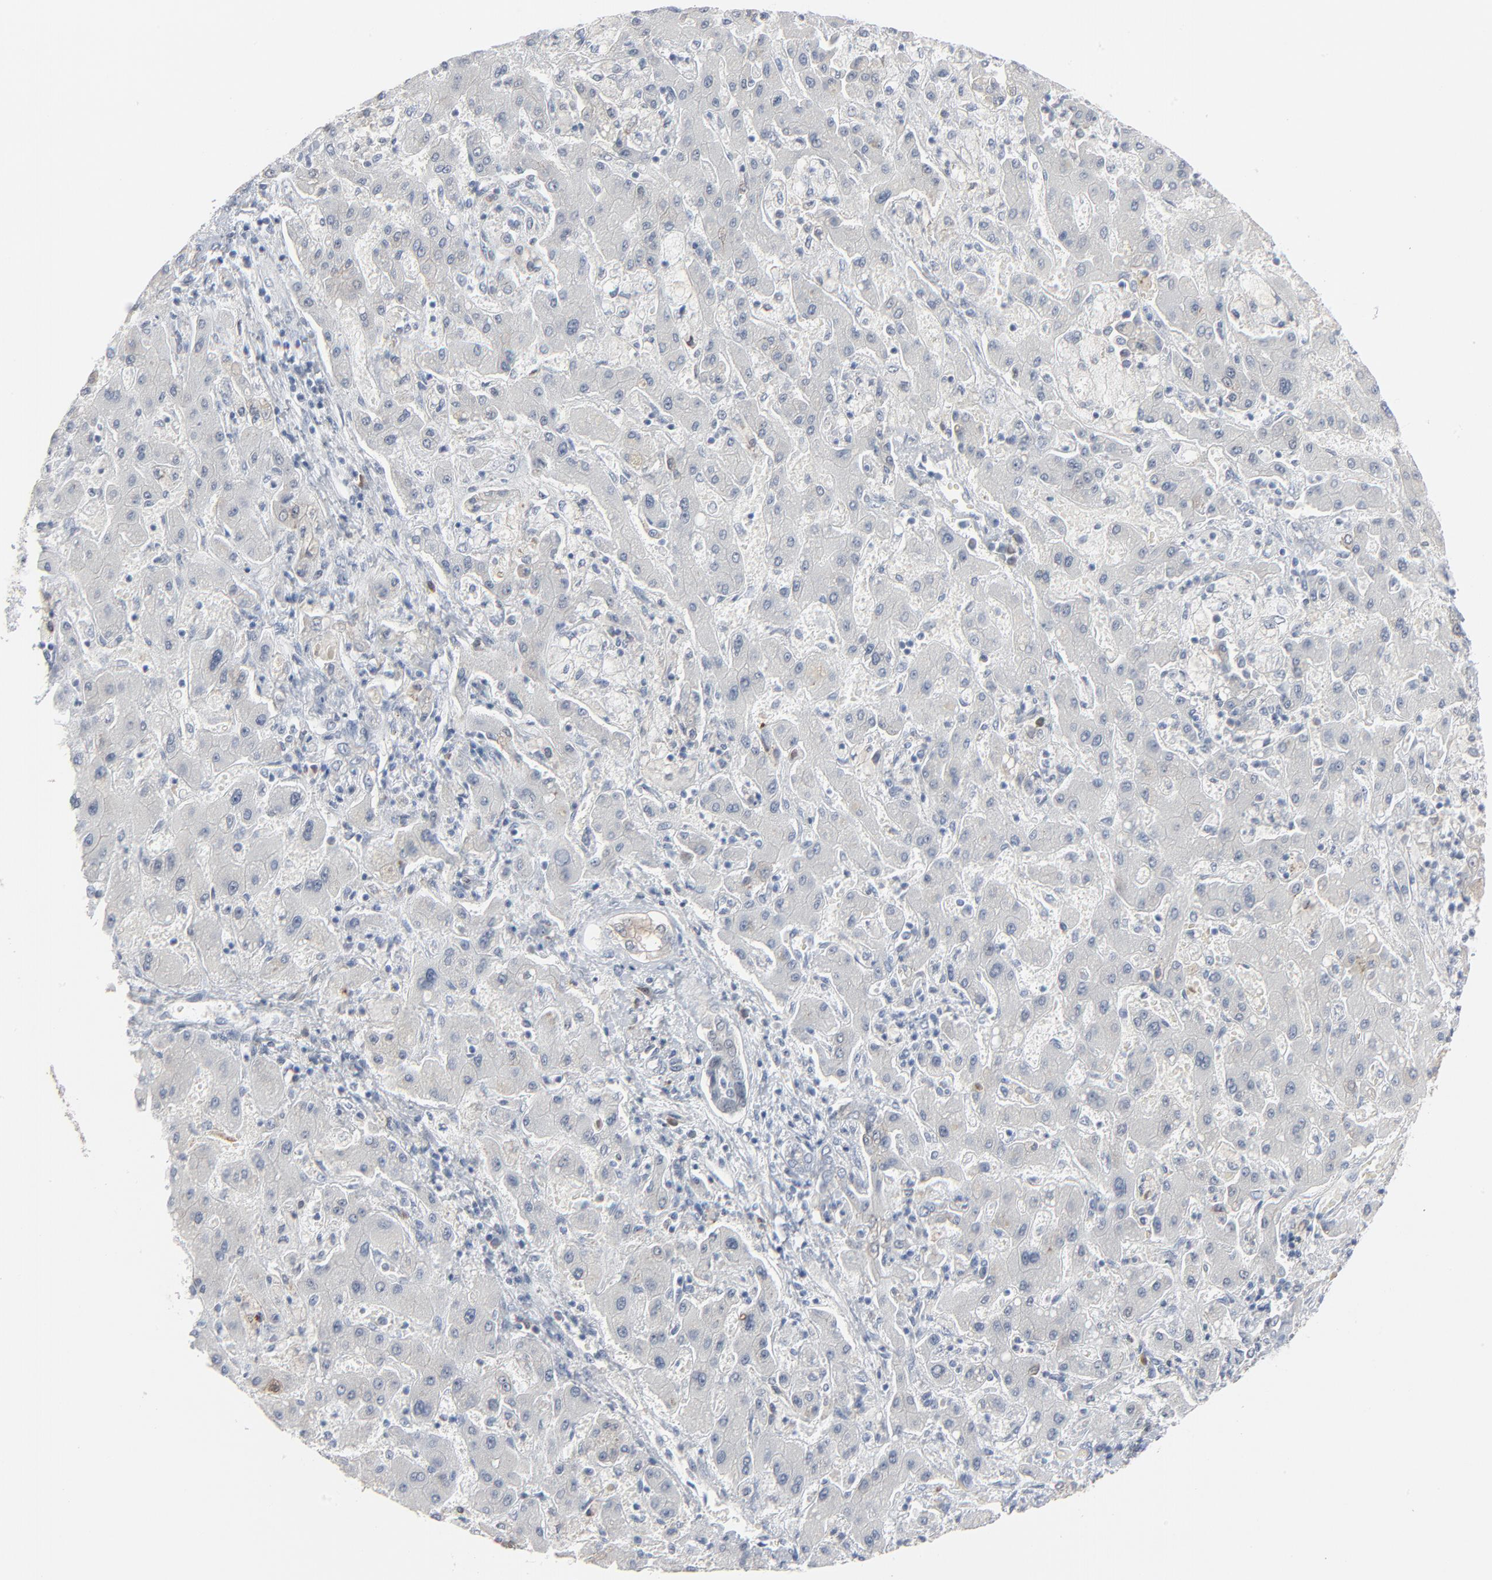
{"staining": {"intensity": "weak", "quantity": "<25%", "location": "cytoplasmic/membranous"}, "tissue": "liver cancer", "cell_type": "Tumor cells", "image_type": "cancer", "snomed": [{"axis": "morphology", "description": "Cholangiocarcinoma"}, {"axis": "topography", "description": "Liver"}], "caption": "Tumor cells show no significant protein positivity in liver cancer.", "gene": "PHGDH", "patient": {"sex": "male", "age": 50}}